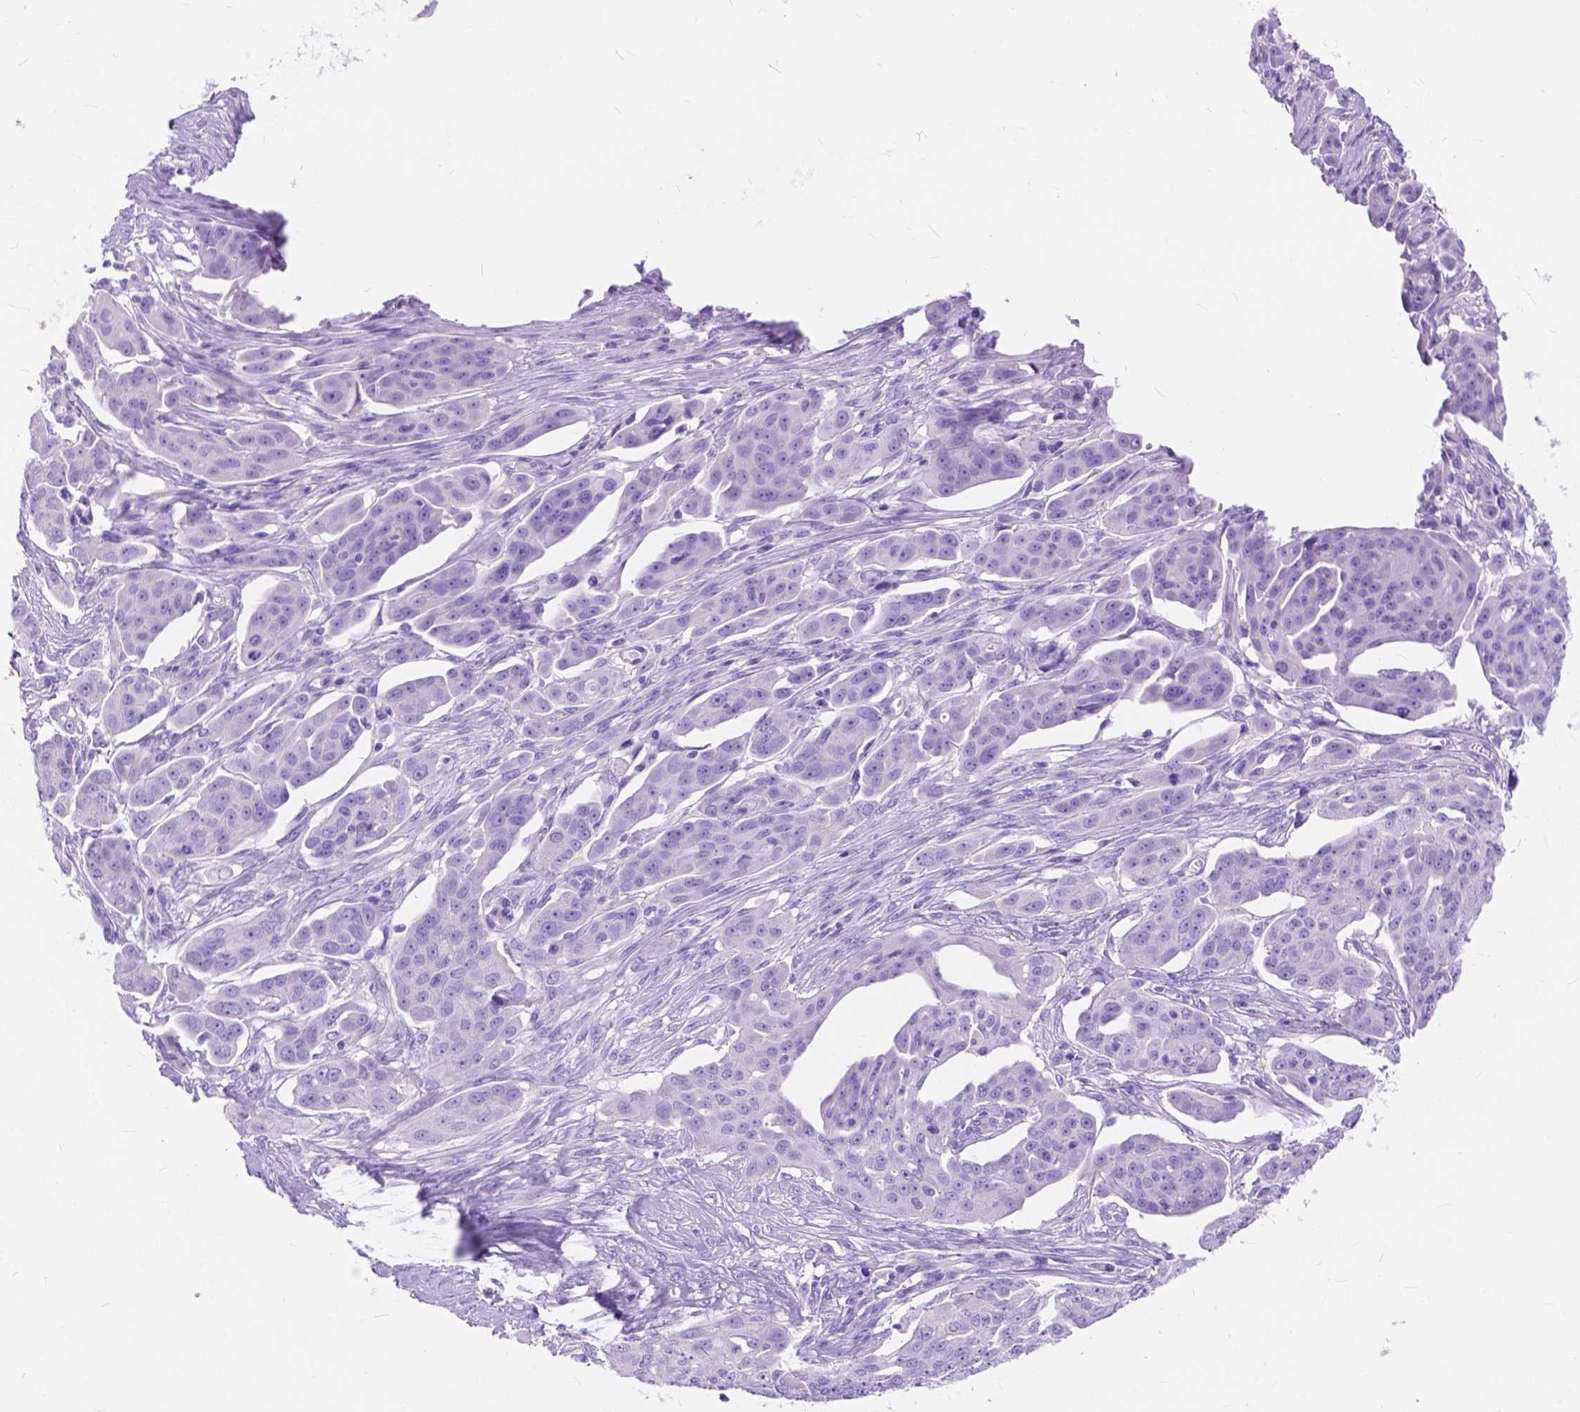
{"staining": {"intensity": "negative", "quantity": "none", "location": "none"}, "tissue": "ovarian cancer", "cell_type": "Tumor cells", "image_type": "cancer", "snomed": [{"axis": "morphology", "description": "Carcinoma, endometroid"}, {"axis": "topography", "description": "Ovary"}], "caption": "Tumor cells are negative for protein expression in human ovarian endometroid carcinoma.", "gene": "FOXL2", "patient": {"sex": "female", "age": 70}}